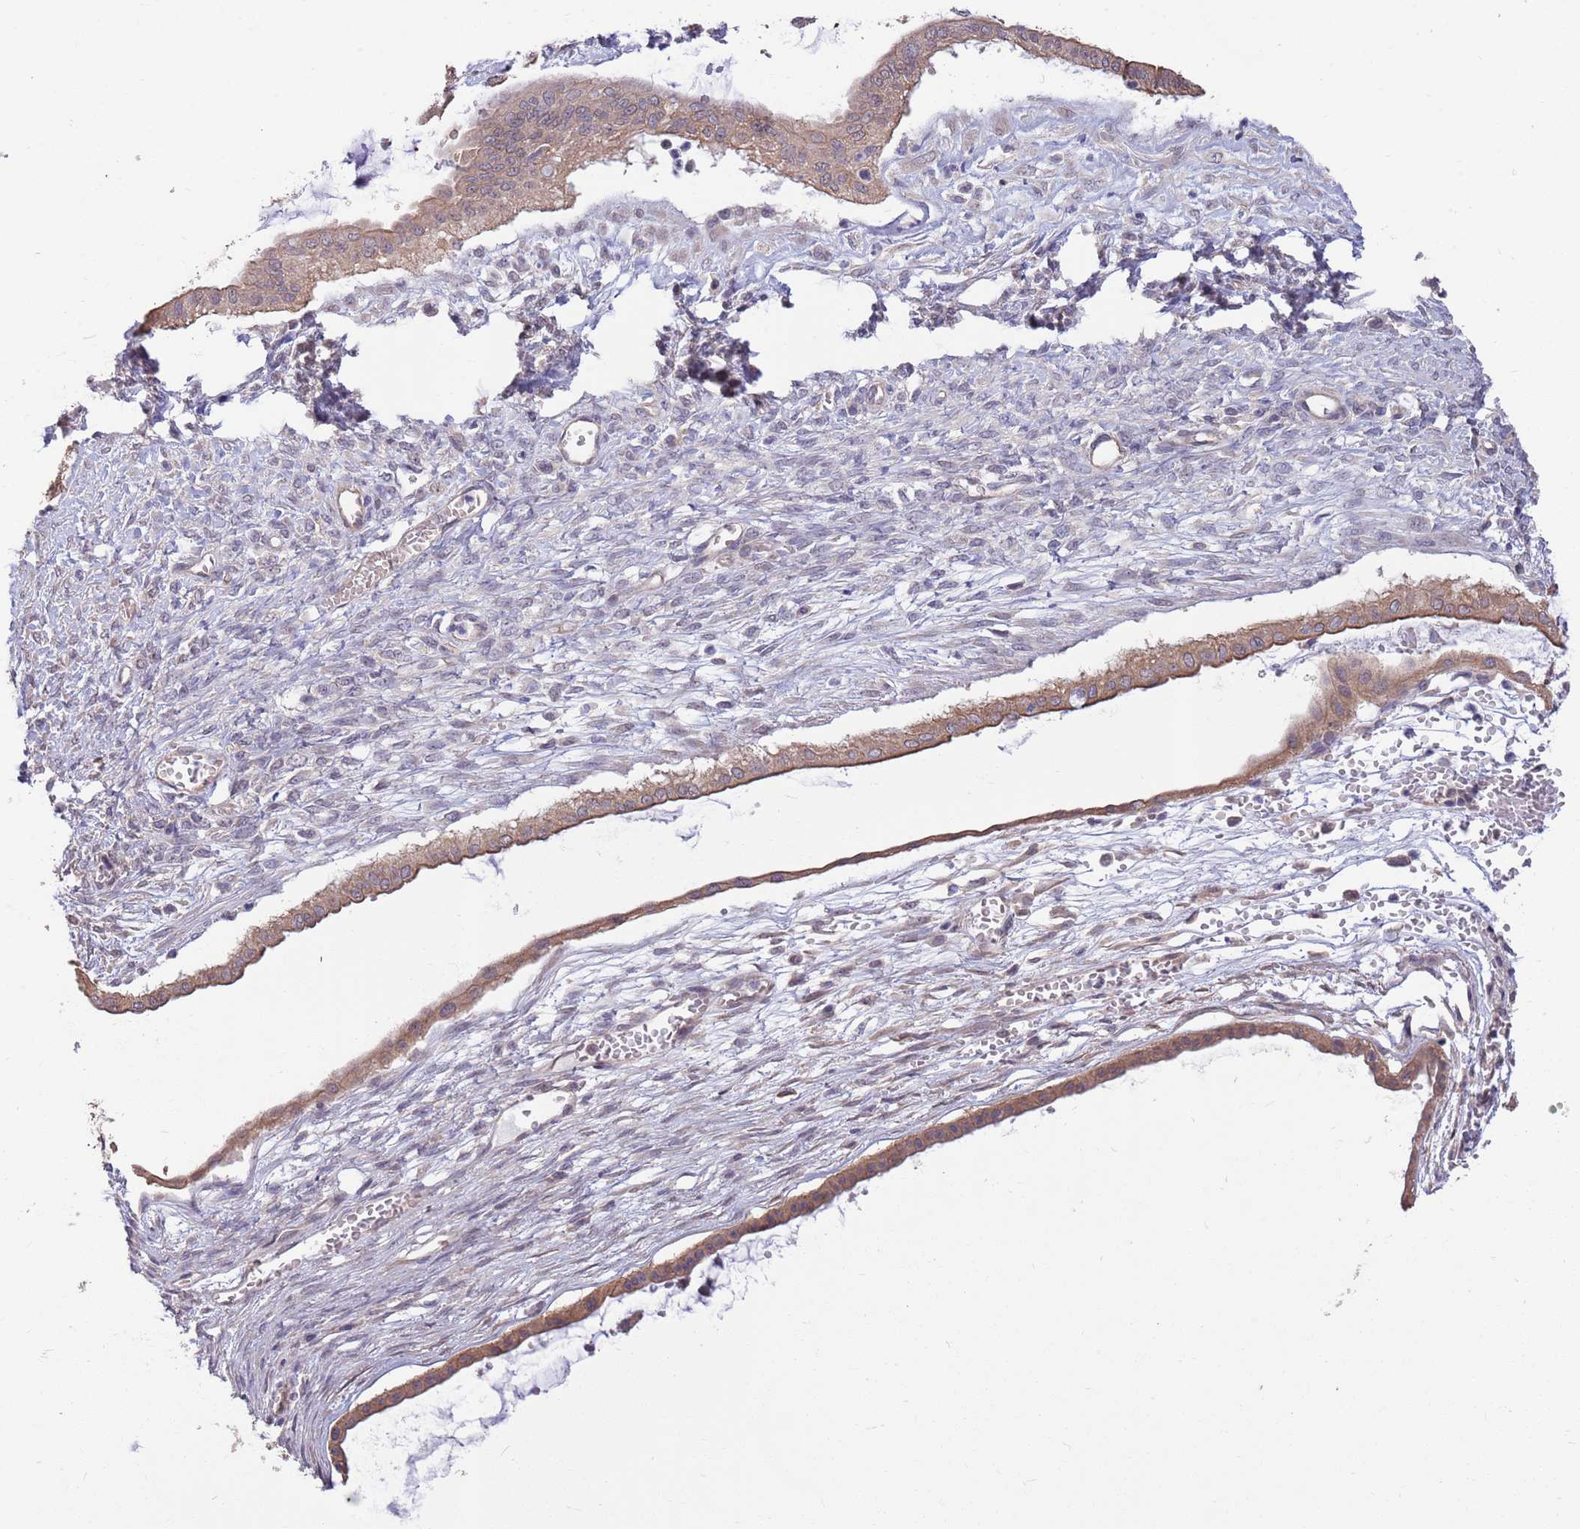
{"staining": {"intensity": "moderate", "quantity": ">75%", "location": "cytoplasmic/membranous"}, "tissue": "ovarian cancer", "cell_type": "Tumor cells", "image_type": "cancer", "snomed": [{"axis": "morphology", "description": "Cystadenocarcinoma, mucinous, NOS"}, {"axis": "topography", "description": "Ovary"}], "caption": "Immunohistochemistry micrograph of human mucinous cystadenocarcinoma (ovarian) stained for a protein (brown), which displays medium levels of moderate cytoplasmic/membranous expression in about >75% of tumor cells.", "gene": "MARVELD2", "patient": {"sex": "female", "age": 73}}